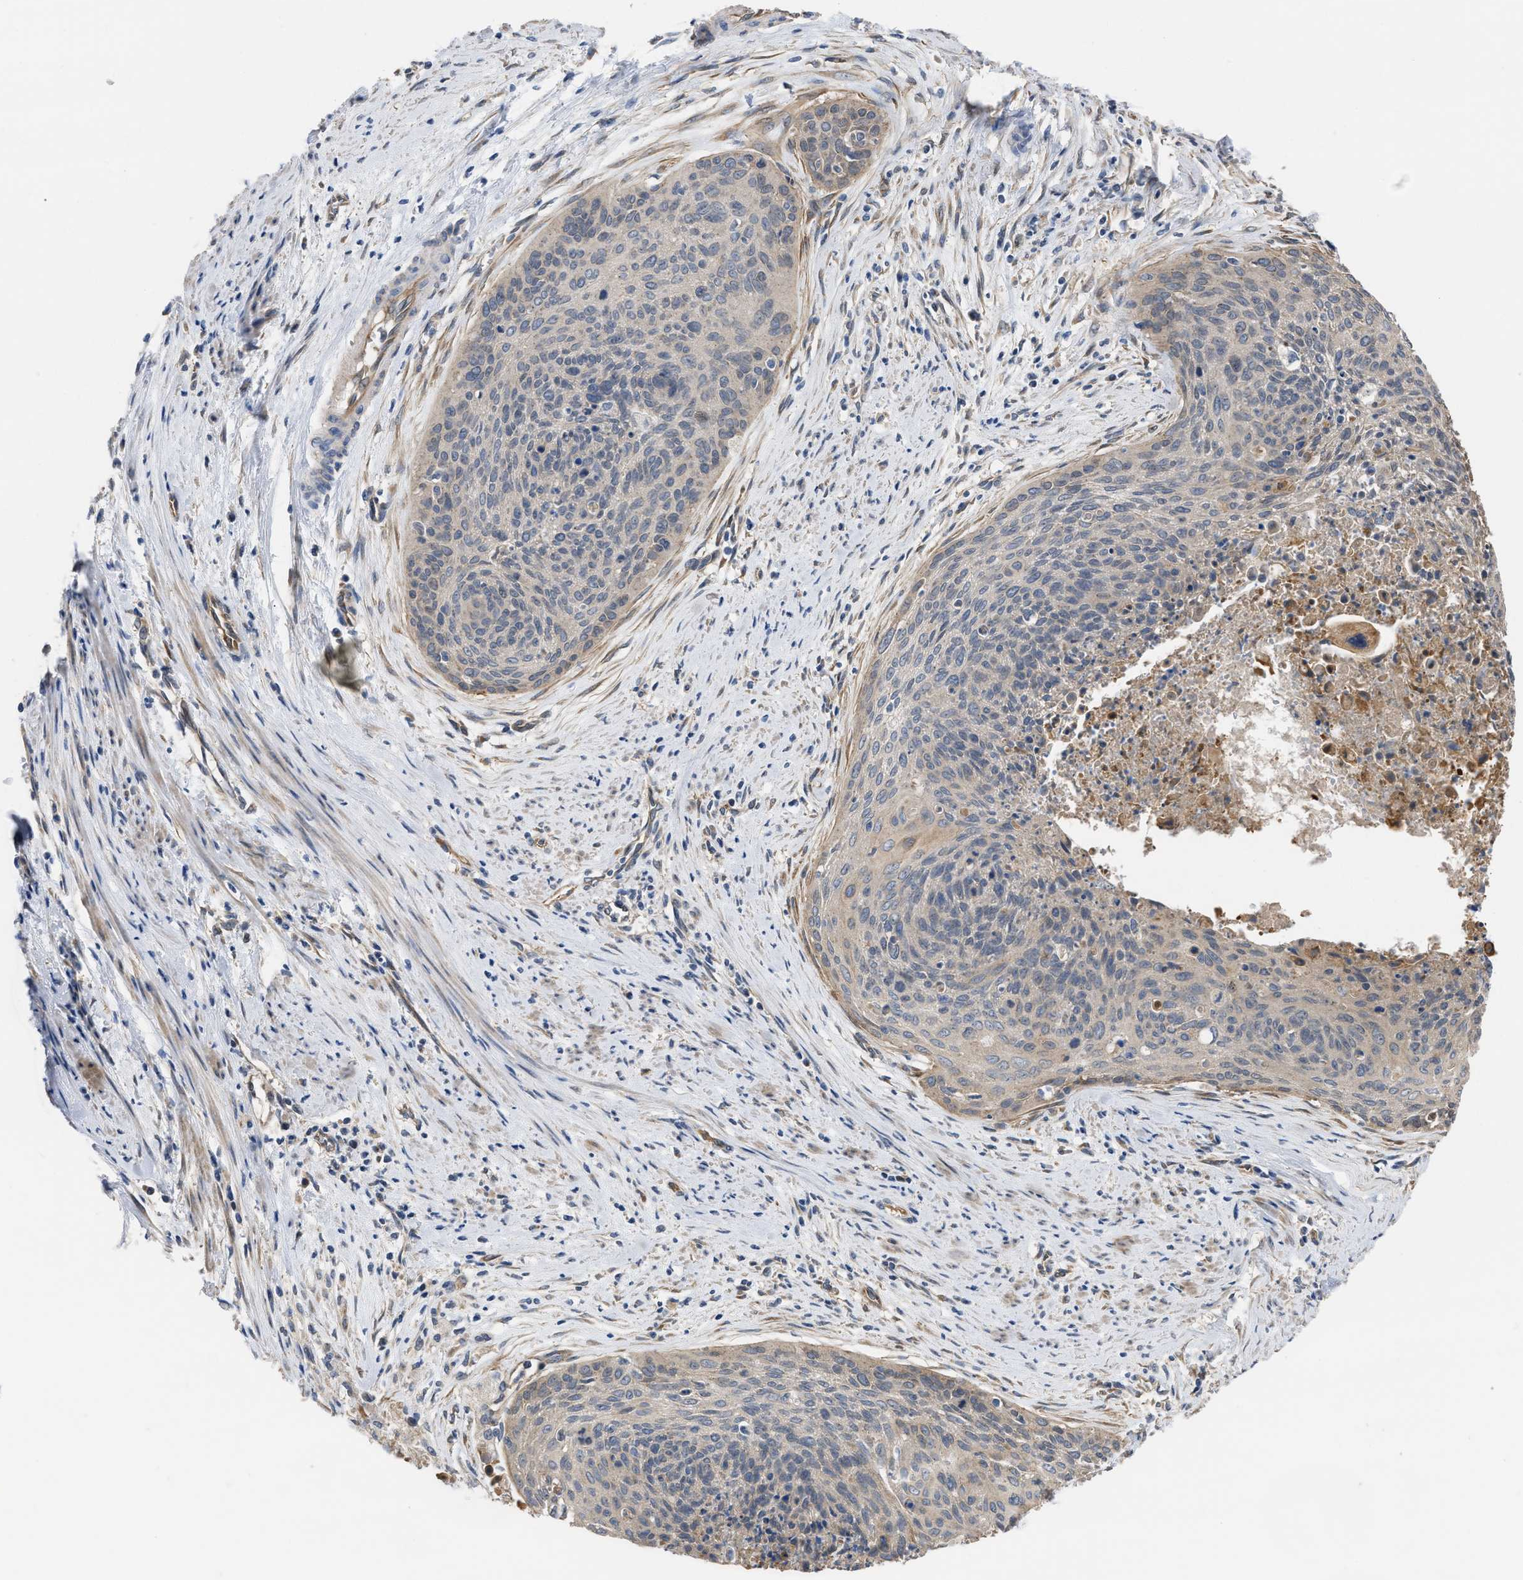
{"staining": {"intensity": "negative", "quantity": "none", "location": "none"}, "tissue": "cervical cancer", "cell_type": "Tumor cells", "image_type": "cancer", "snomed": [{"axis": "morphology", "description": "Squamous cell carcinoma, NOS"}, {"axis": "topography", "description": "Cervix"}], "caption": "Immunohistochemistry of cervical cancer (squamous cell carcinoma) displays no positivity in tumor cells. (DAB (3,3'-diaminobenzidine) immunohistochemistry with hematoxylin counter stain).", "gene": "SLC4A11", "patient": {"sex": "female", "age": 55}}